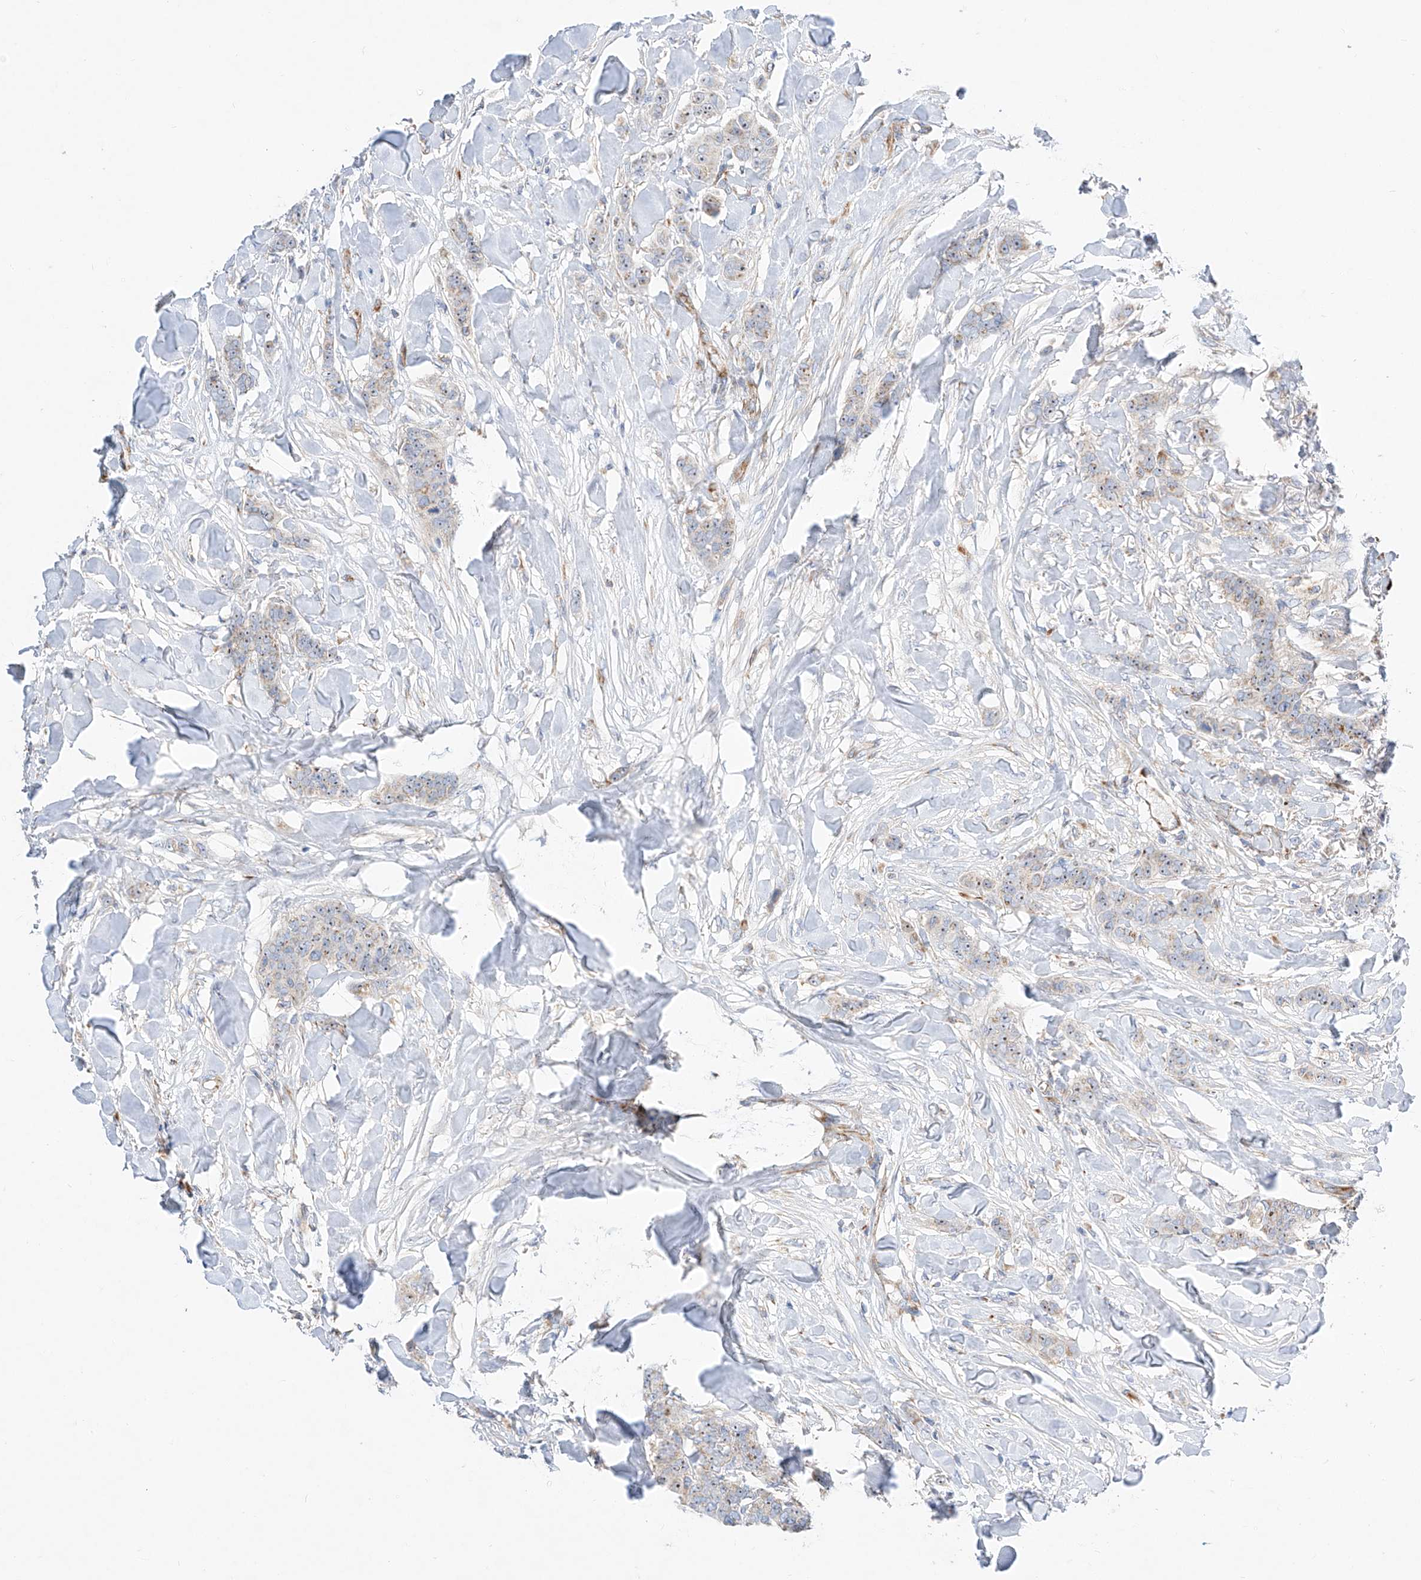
{"staining": {"intensity": "moderate", "quantity": "25%-75%", "location": "cytoplasmic/membranous,nuclear"}, "tissue": "breast cancer", "cell_type": "Tumor cells", "image_type": "cancer", "snomed": [{"axis": "morphology", "description": "Duct carcinoma"}, {"axis": "topography", "description": "Breast"}], "caption": "Immunohistochemistry (IHC) micrograph of infiltrating ductal carcinoma (breast) stained for a protein (brown), which reveals medium levels of moderate cytoplasmic/membranous and nuclear staining in about 25%-75% of tumor cells.", "gene": "CST9", "patient": {"sex": "female", "age": 40}}